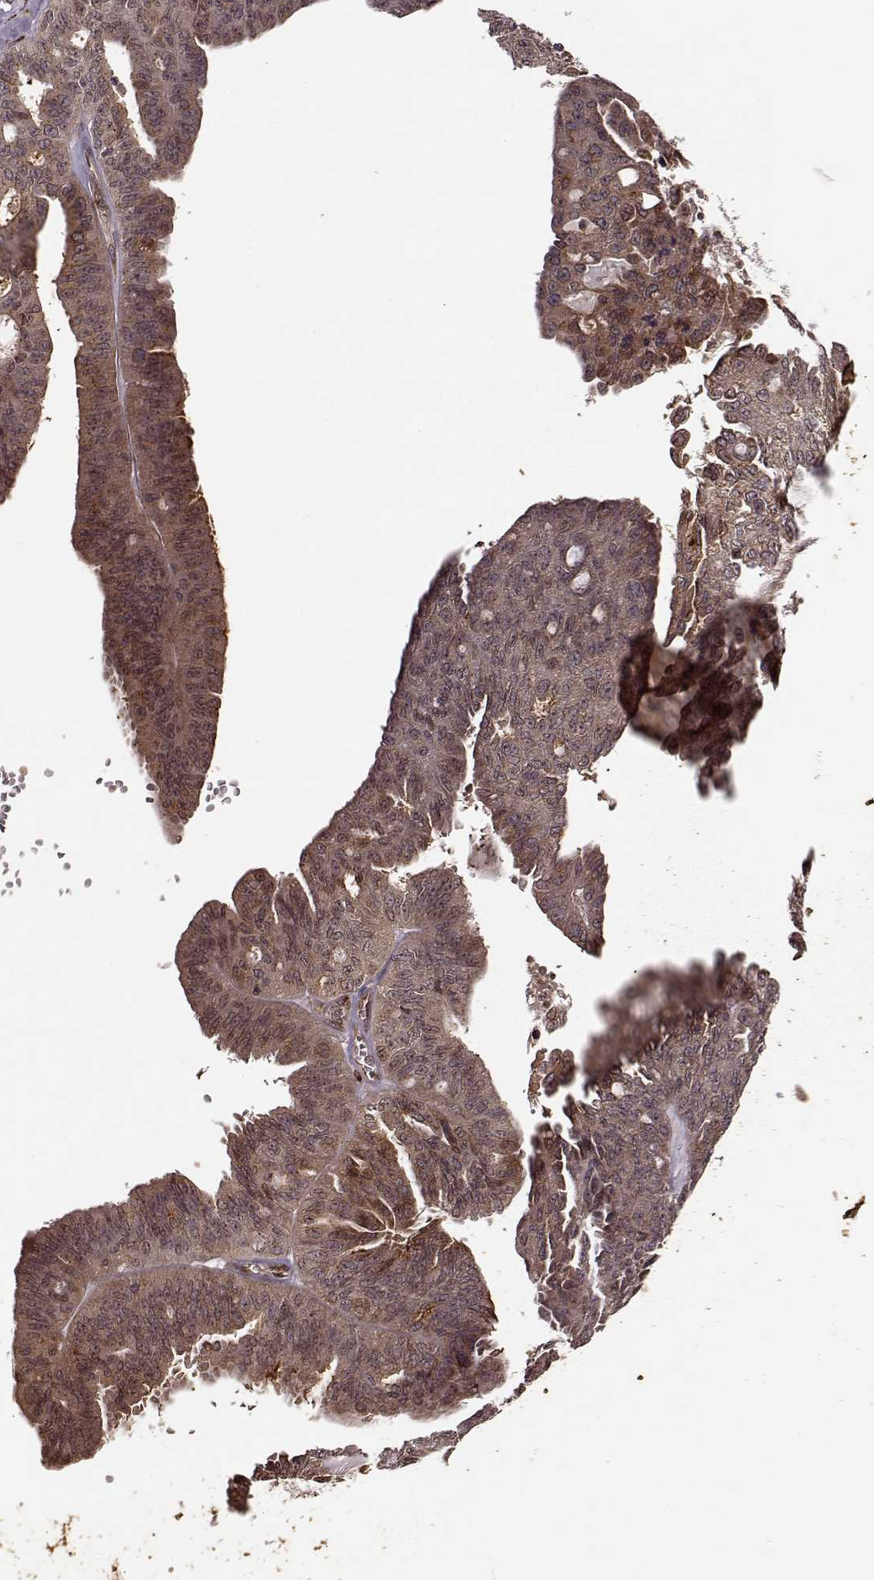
{"staining": {"intensity": "moderate", "quantity": ">75%", "location": "cytoplasmic/membranous"}, "tissue": "ovarian cancer", "cell_type": "Tumor cells", "image_type": "cancer", "snomed": [{"axis": "morphology", "description": "Cystadenocarcinoma, serous, NOS"}, {"axis": "topography", "description": "Ovary"}], "caption": "Protein expression analysis of human ovarian serous cystadenocarcinoma reveals moderate cytoplasmic/membranous positivity in approximately >75% of tumor cells.", "gene": "YIPF5", "patient": {"sex": "female", "age": 71}}